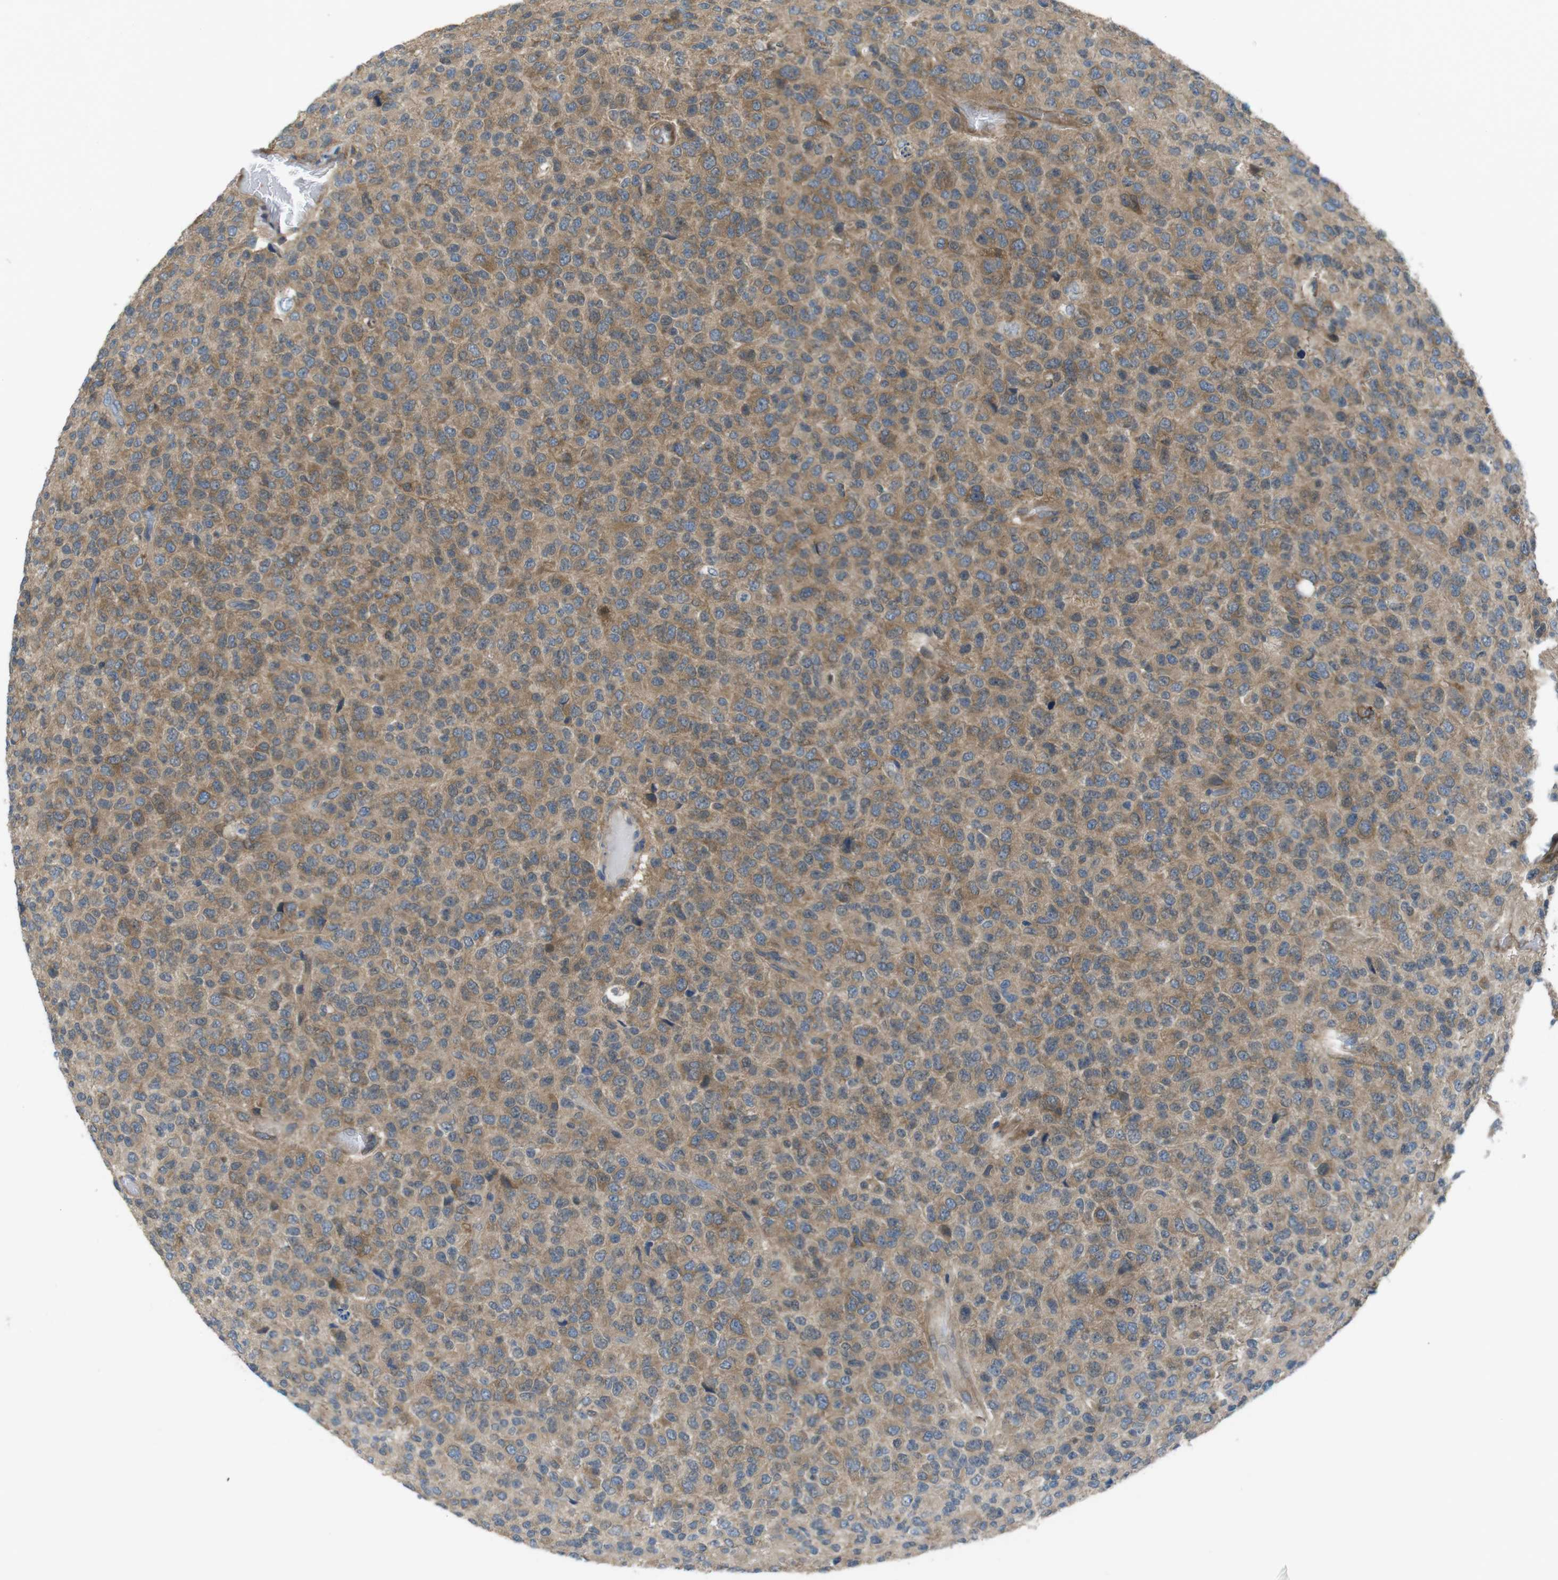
{"staining": {"intensity": "moderate", "quantity": ">75%", "location": "cytoplasmic/membranous"}, "tissue": "glioma", "cell_type": "Tumor cells", "image_type": "cancer", "snomed": [{"axis": "morphology", "description": "Glioma, malignant, High grade"}, {"axis": "topography", "description": "pancreas cauda"}], "caption": "Immunohistochemical staining of human glioma demonstrates moderate cytoplasmic/membranous protein expression in about >75% of tumor cells.", "gene": "MTHFD1", "patient": {"sex": "male", "age": 60}}